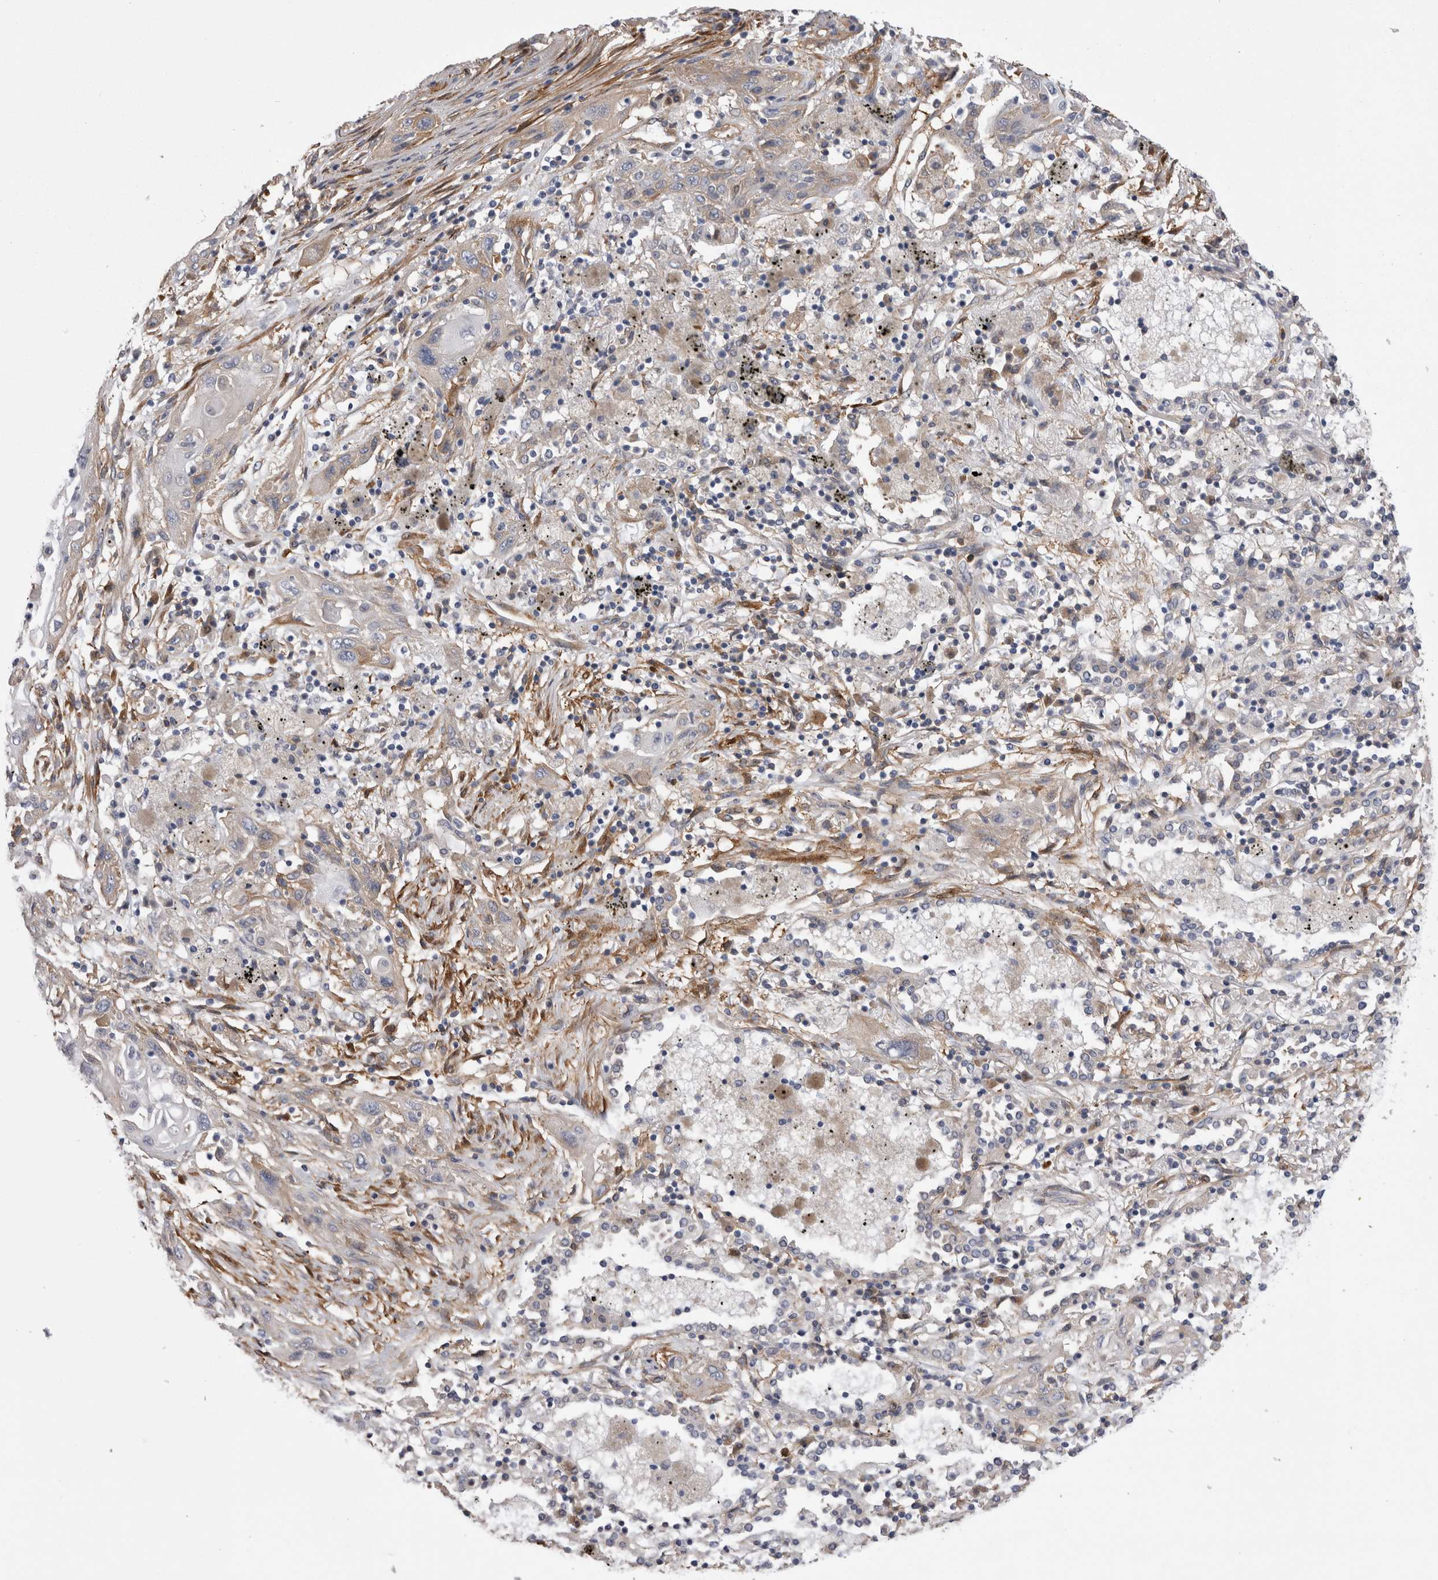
{"staining": {"intensity": "weak", "quantity": "<25%", "location": "cytoplasmic/membranous"}, "tissue": "lung cancer", "cell_type": "Tumor cells", "image_type": "cancer", "snomed": [{"axis": "morphology", "description": "Squamous cell carcinoma, NOS"}, {"axis": "topography", "description": "Lung"}], "caption": "Tumor cells are negative for brown protein staining in lung cancer.", "gene": "EPRS1", "patient": {"sex": "female", "age": 47}}